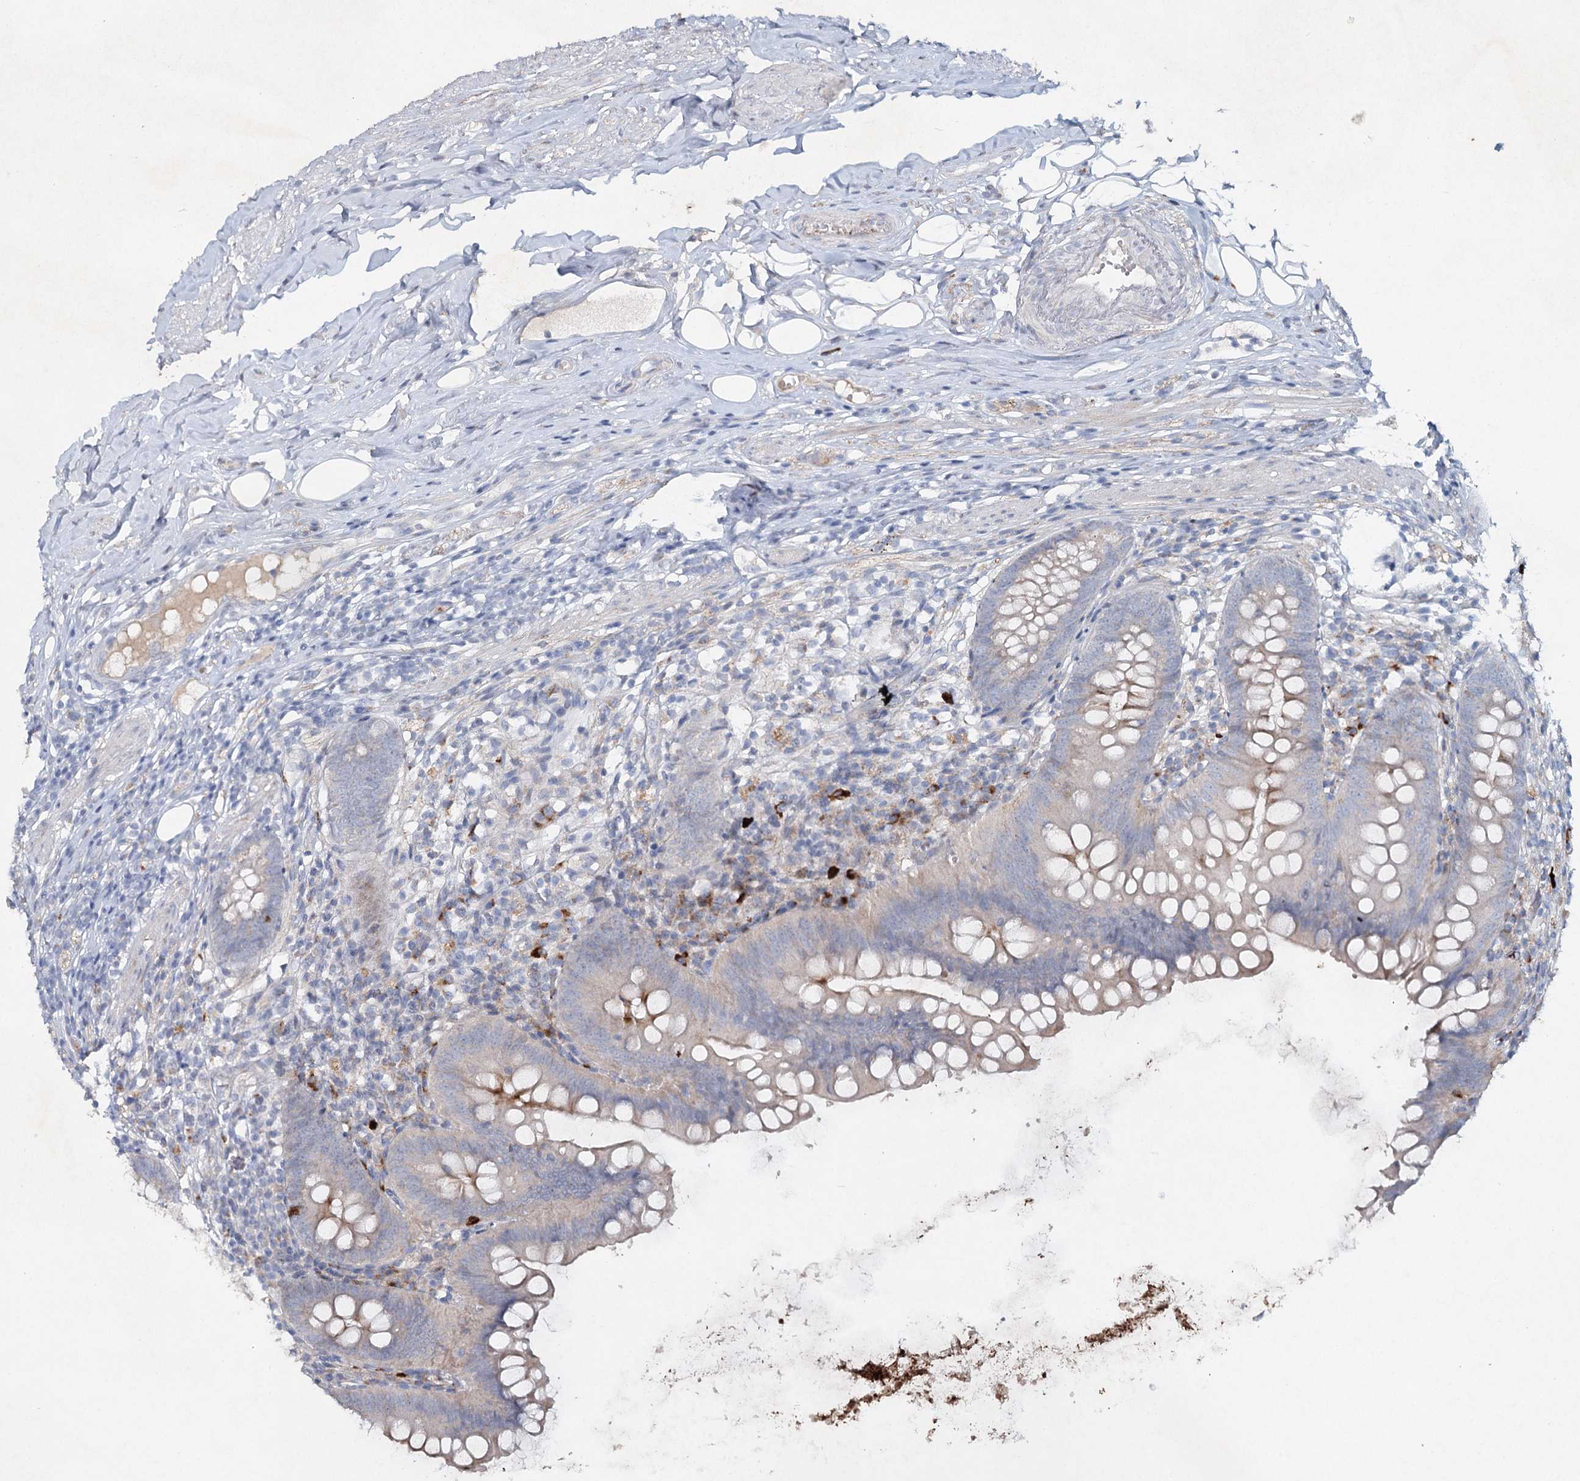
{"staining": {"intensity": "moderate", "quantity": "<25%", "location": "cytoplasmic/membranous"}, "tissue": "appendix", "cell_type": "Glandular cells", "image_type": "normal", "snomed": [{"axis": "morphology", "description": "Normal tissue, NOS"}, {"axis": "topography", "description": "Appendix"}], "caption": "High-magnification brightfield microscopy of benign appendix stained with DAB (brown) and counterstained with hematoxylin (blue). glandular cells exhibit moderate cytoplasmic/membranous staining is appreciated in about<25% of cells. (DAB (3,3'-diaminobenzidine) = brown stain, brightfield microscopy at high magnification).", "gene": "RFX6", "patient": {"sex": "female", "age": 62}}